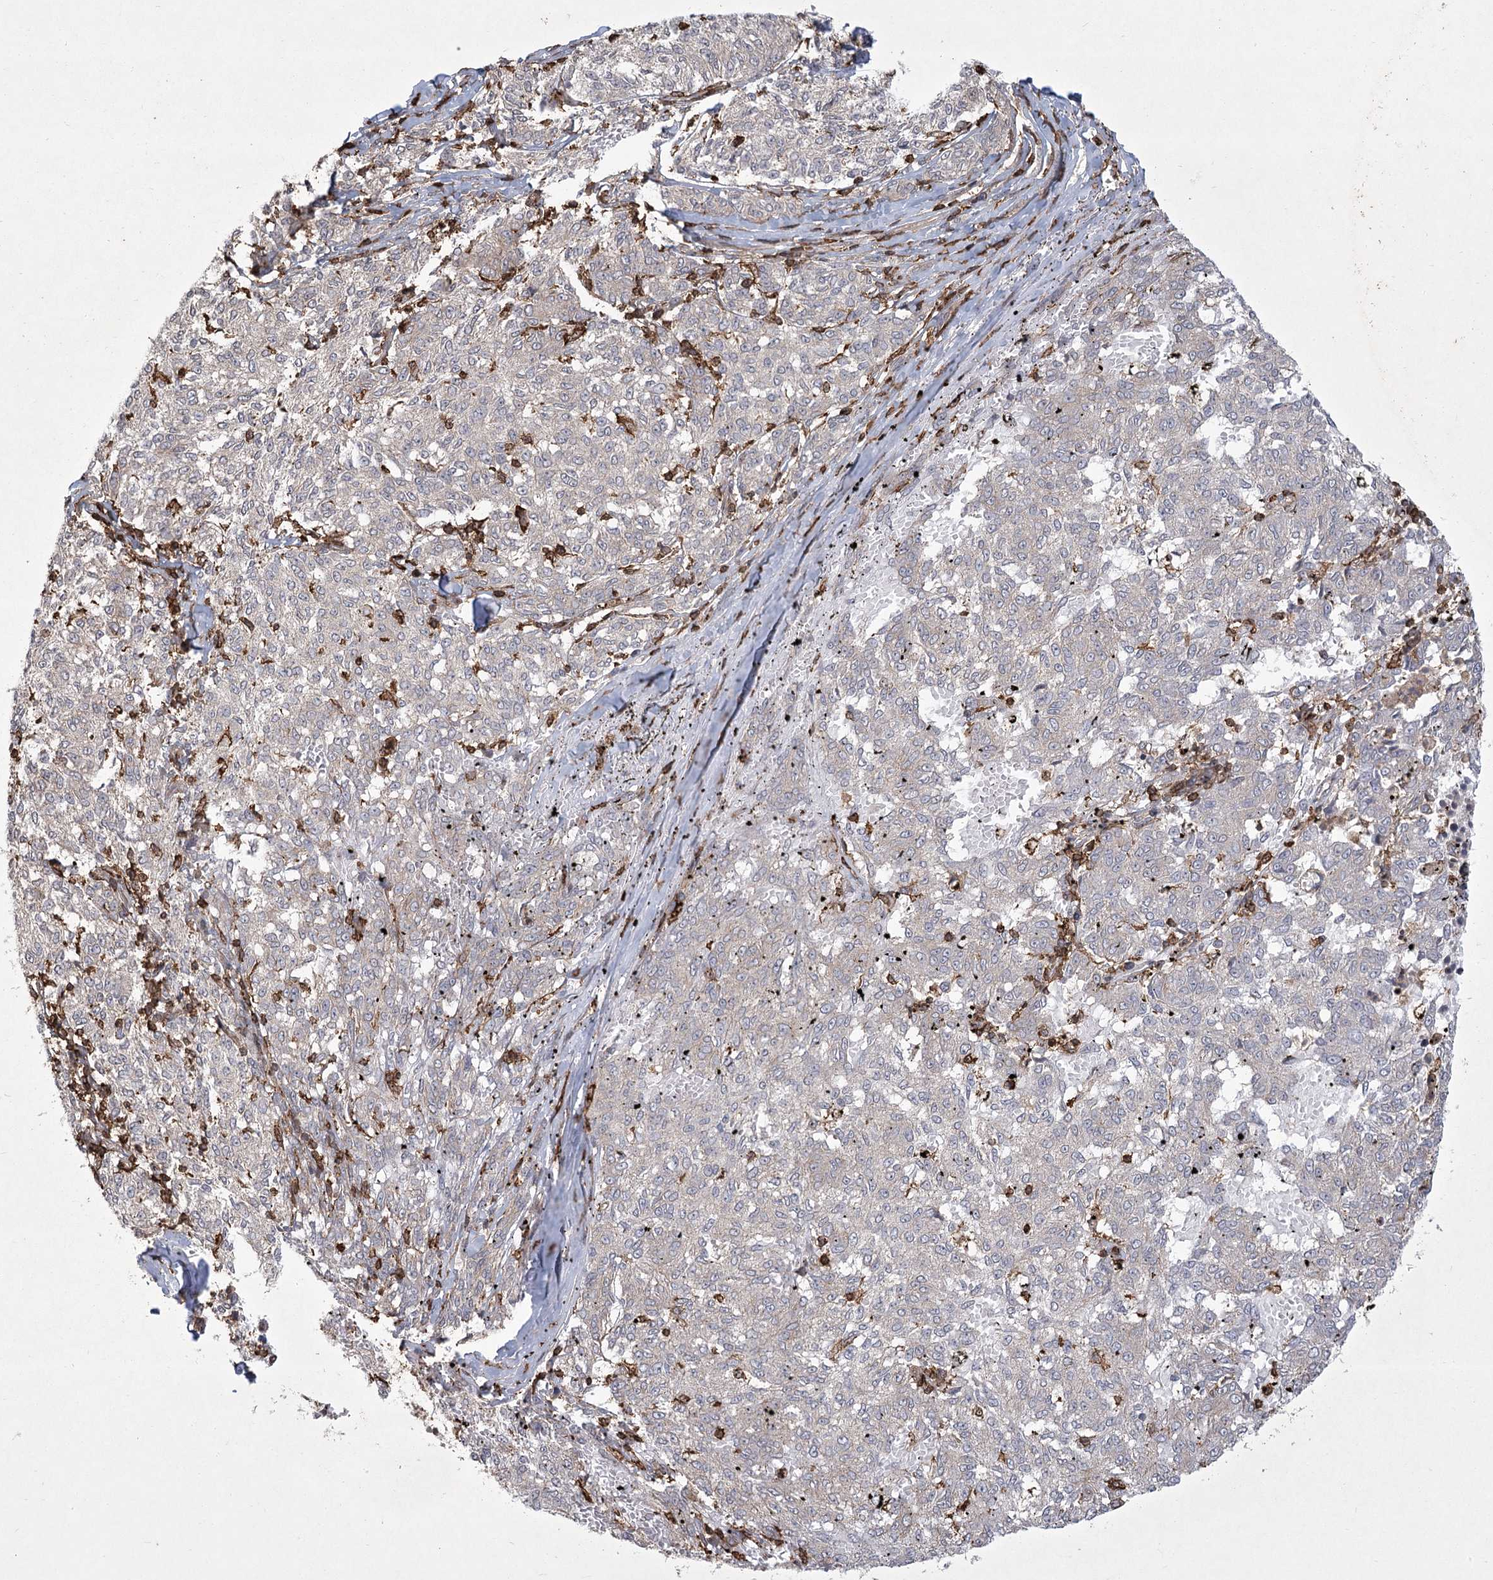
{"staining": {"intensity": "negative", "quantity": "none", "location": "none"}, "tissue": "melanoma", "cell_type": "Tumor cells", "image_type": "cancer", "snomed": [{"axis": "morphology", "description": "Malignant melanoma, NOS"}, {"axis": "topography", "description": "Skin"}], "caption": "Immunohistochemical staining of melanoma shows no significant staining in tumor cells. The staining is performed using DAB brown chromogen with nuclei counter-stained in using hematoxylin.", "gene": "MEPE", "patient": {"sex": "female", "age": 72}}